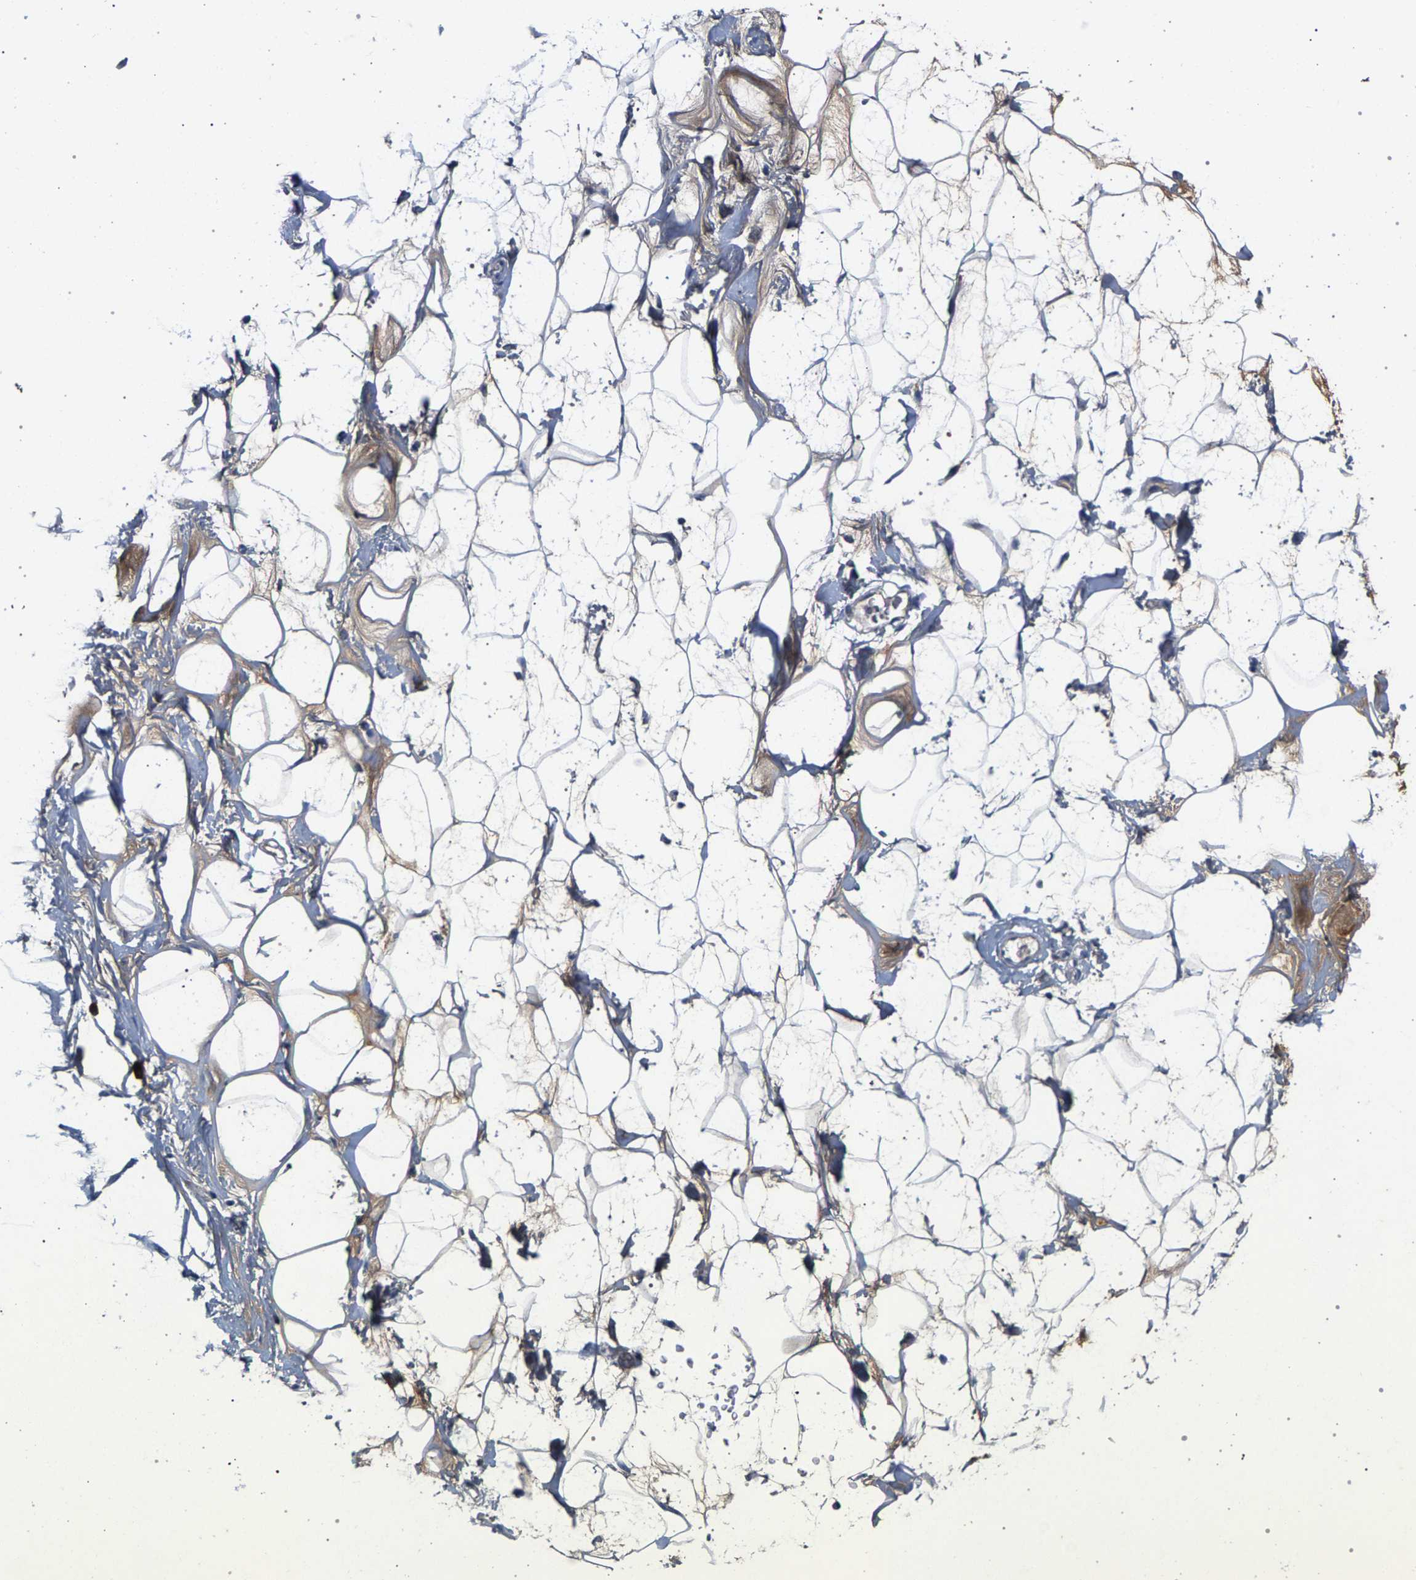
{"staining": {"intensity": "negative", "quantity": "none", "location": "none"}, "tissue": "adipose tissue", "cell_type": "Adipocytes", "image_type": "normal", "snomed": [{"axis": "morphology", "description": "Normal tissue, NOS"}, {"axis": "morphology", "description": "Fibrosis, NOS"}, {"axis": "topography", "description": "Breast"}, {"axis": "topography", "description": "Adipose tissue"}], "caption": "High power microscopy photomicrograph of an IHC micrograph of benign adipose tissue, revealing no significant positivity in adipocytes. (DAB (3,3'-diaminobenzidine) immunohistochemistry (IHC) visualized using brightfield microscopy, high magnification).", "gene": "MAMDC2", "patient": {"sex": "female", "age": 39}}